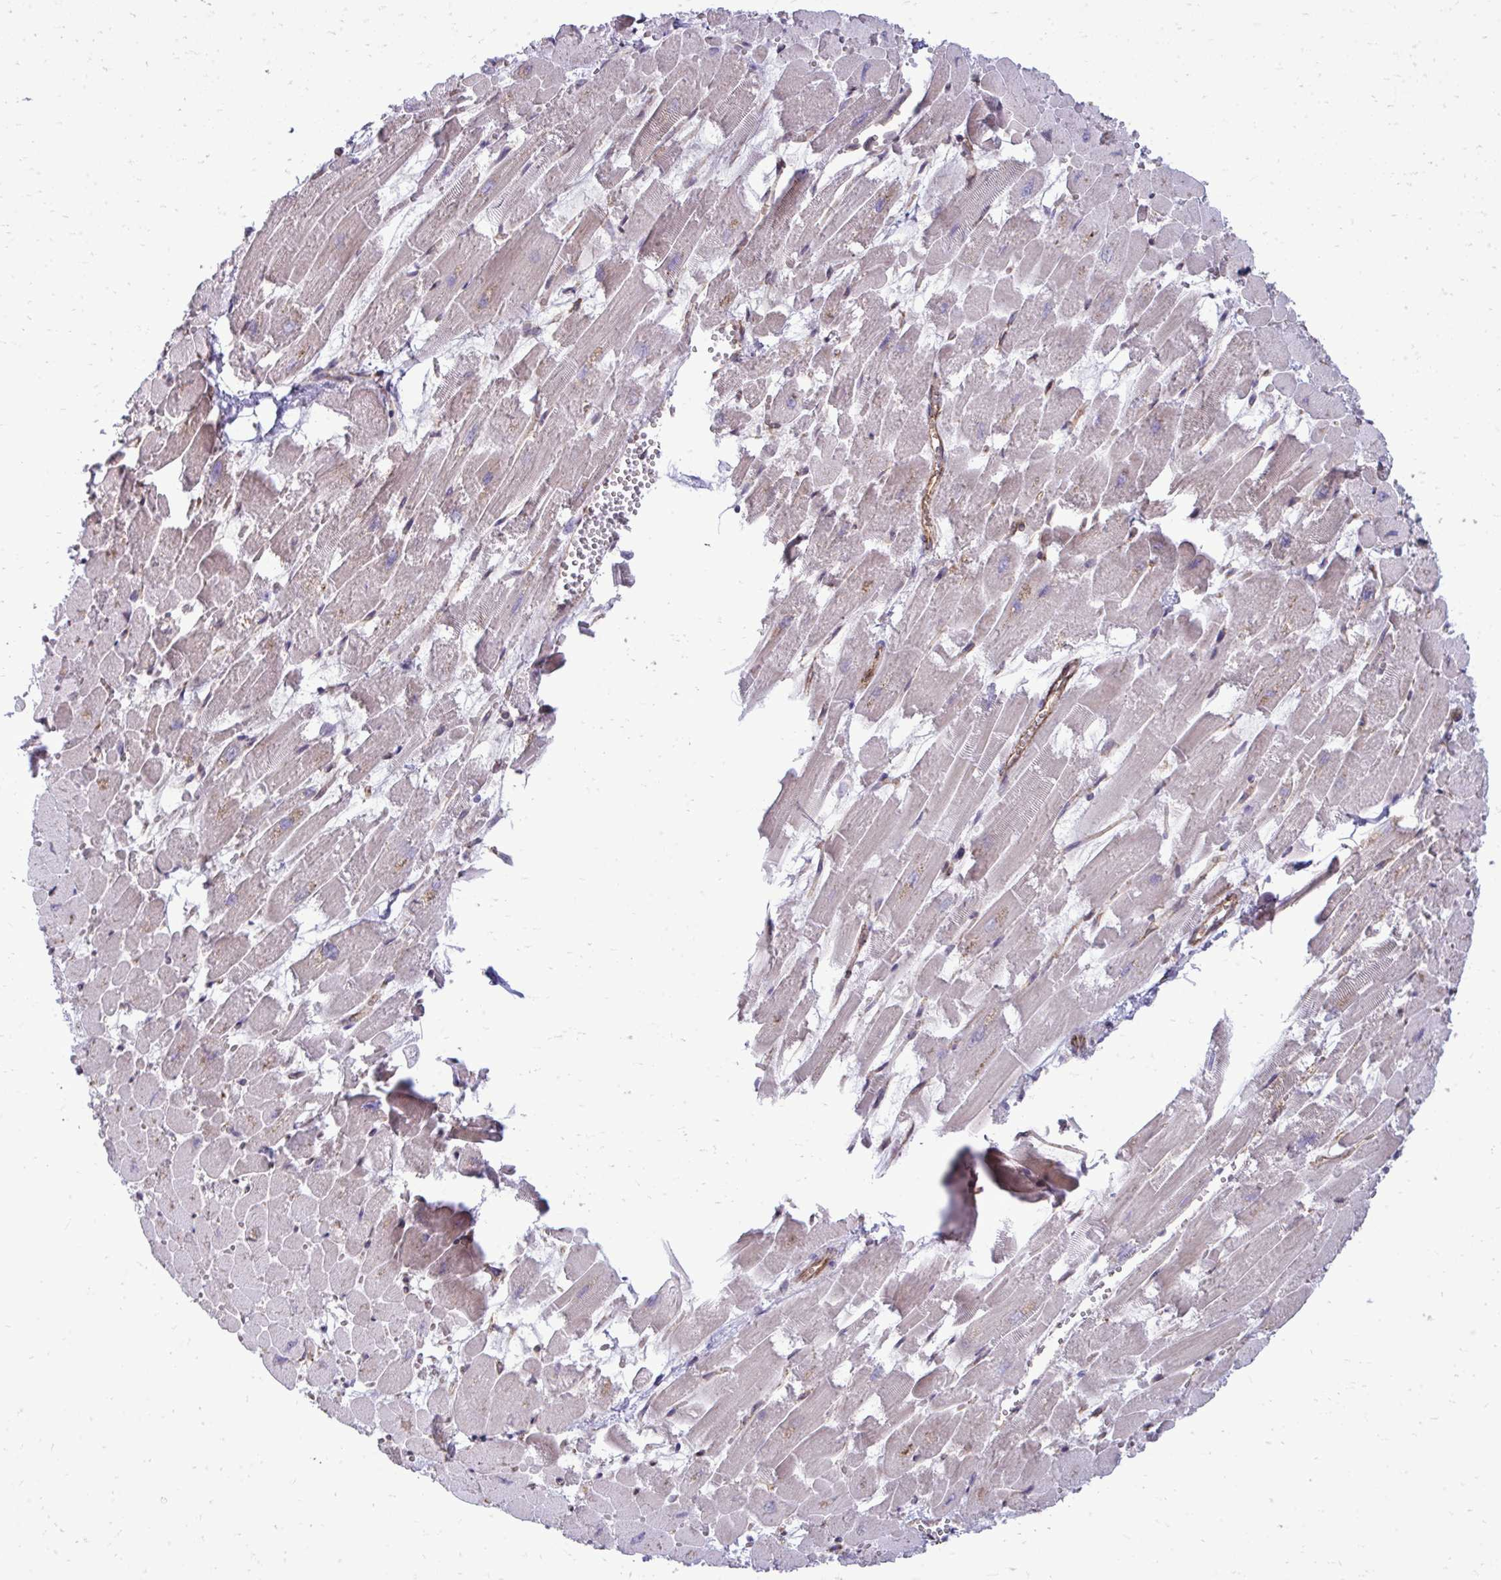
{"staining": {"intensity": "moderate", "quantity": "<25%", "location": "cytoplasmic/membranous"}, "tissue": "heart muscle", "cell_type": "Cardiomyocytes", "image_type": "normal", "snomed": [{"axis": "morphology", "description": "Normal tissue, NOS"}, {"axis": "topography", "description": "Heart"}], "caption": "A brown stain labels moderate cytoplasmic/membranous positivity of a protein in cardiomyocytes of unremarkable human heart muscle.", "gene": "FUT10", "patient": {"sex": "female", "age": 52}}